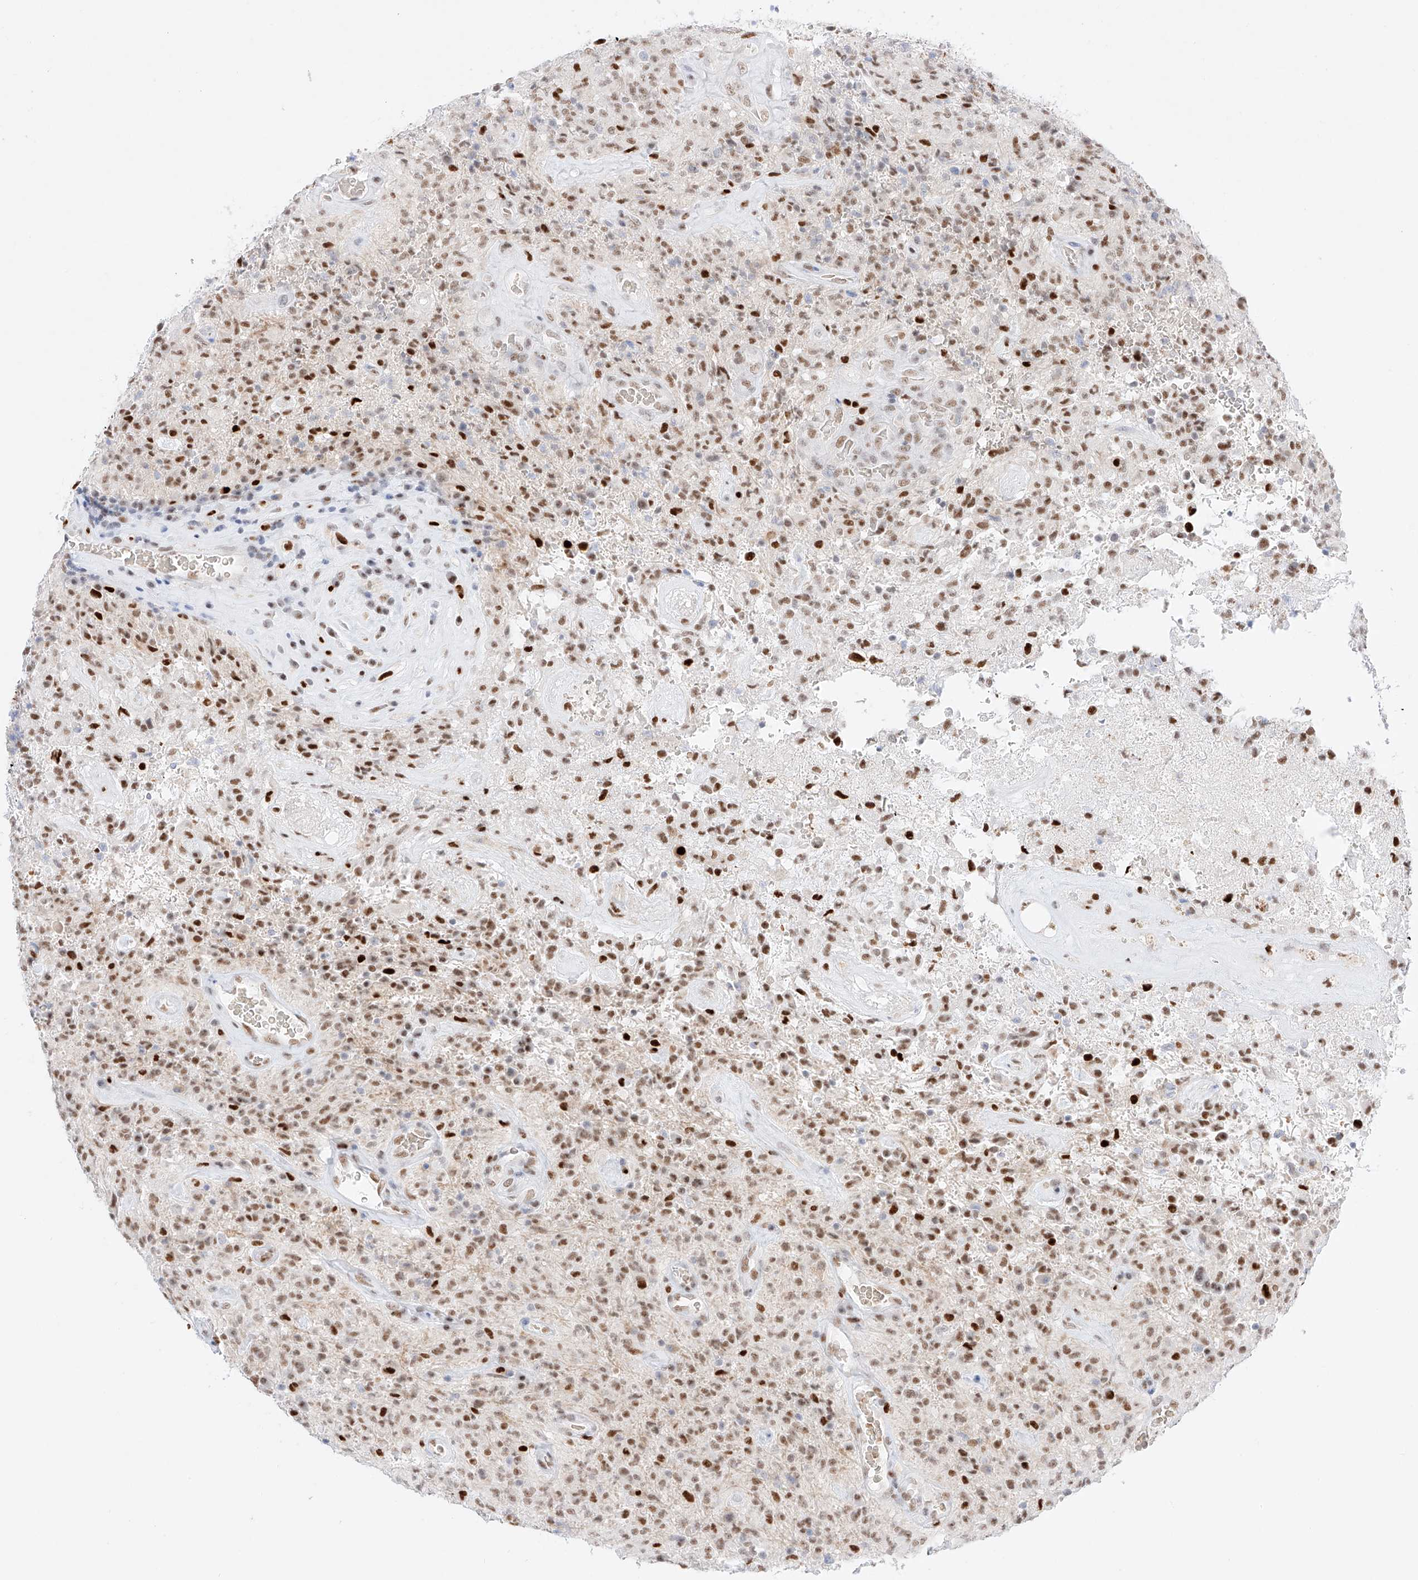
{"staining": {"intensity": "moderate", "quantity": ">75%", "location": "nuclear"}, "tissue": "glioma", "cell_type": "Tumor cells", "image_type": "cancer", "snomed": [{"axis": "morphology", "description": "Glioma, malignant, High grade"}, {"axis": "topography", "description": "Brain"}], "caption": "Human malignant glioma (high-grade) stained with a brown dye demonstrates moderate nuclear positive staining in approximately >75% of tumor cells.", "gene": "APIP", "patient": {"sex": "female", "age": 57}}